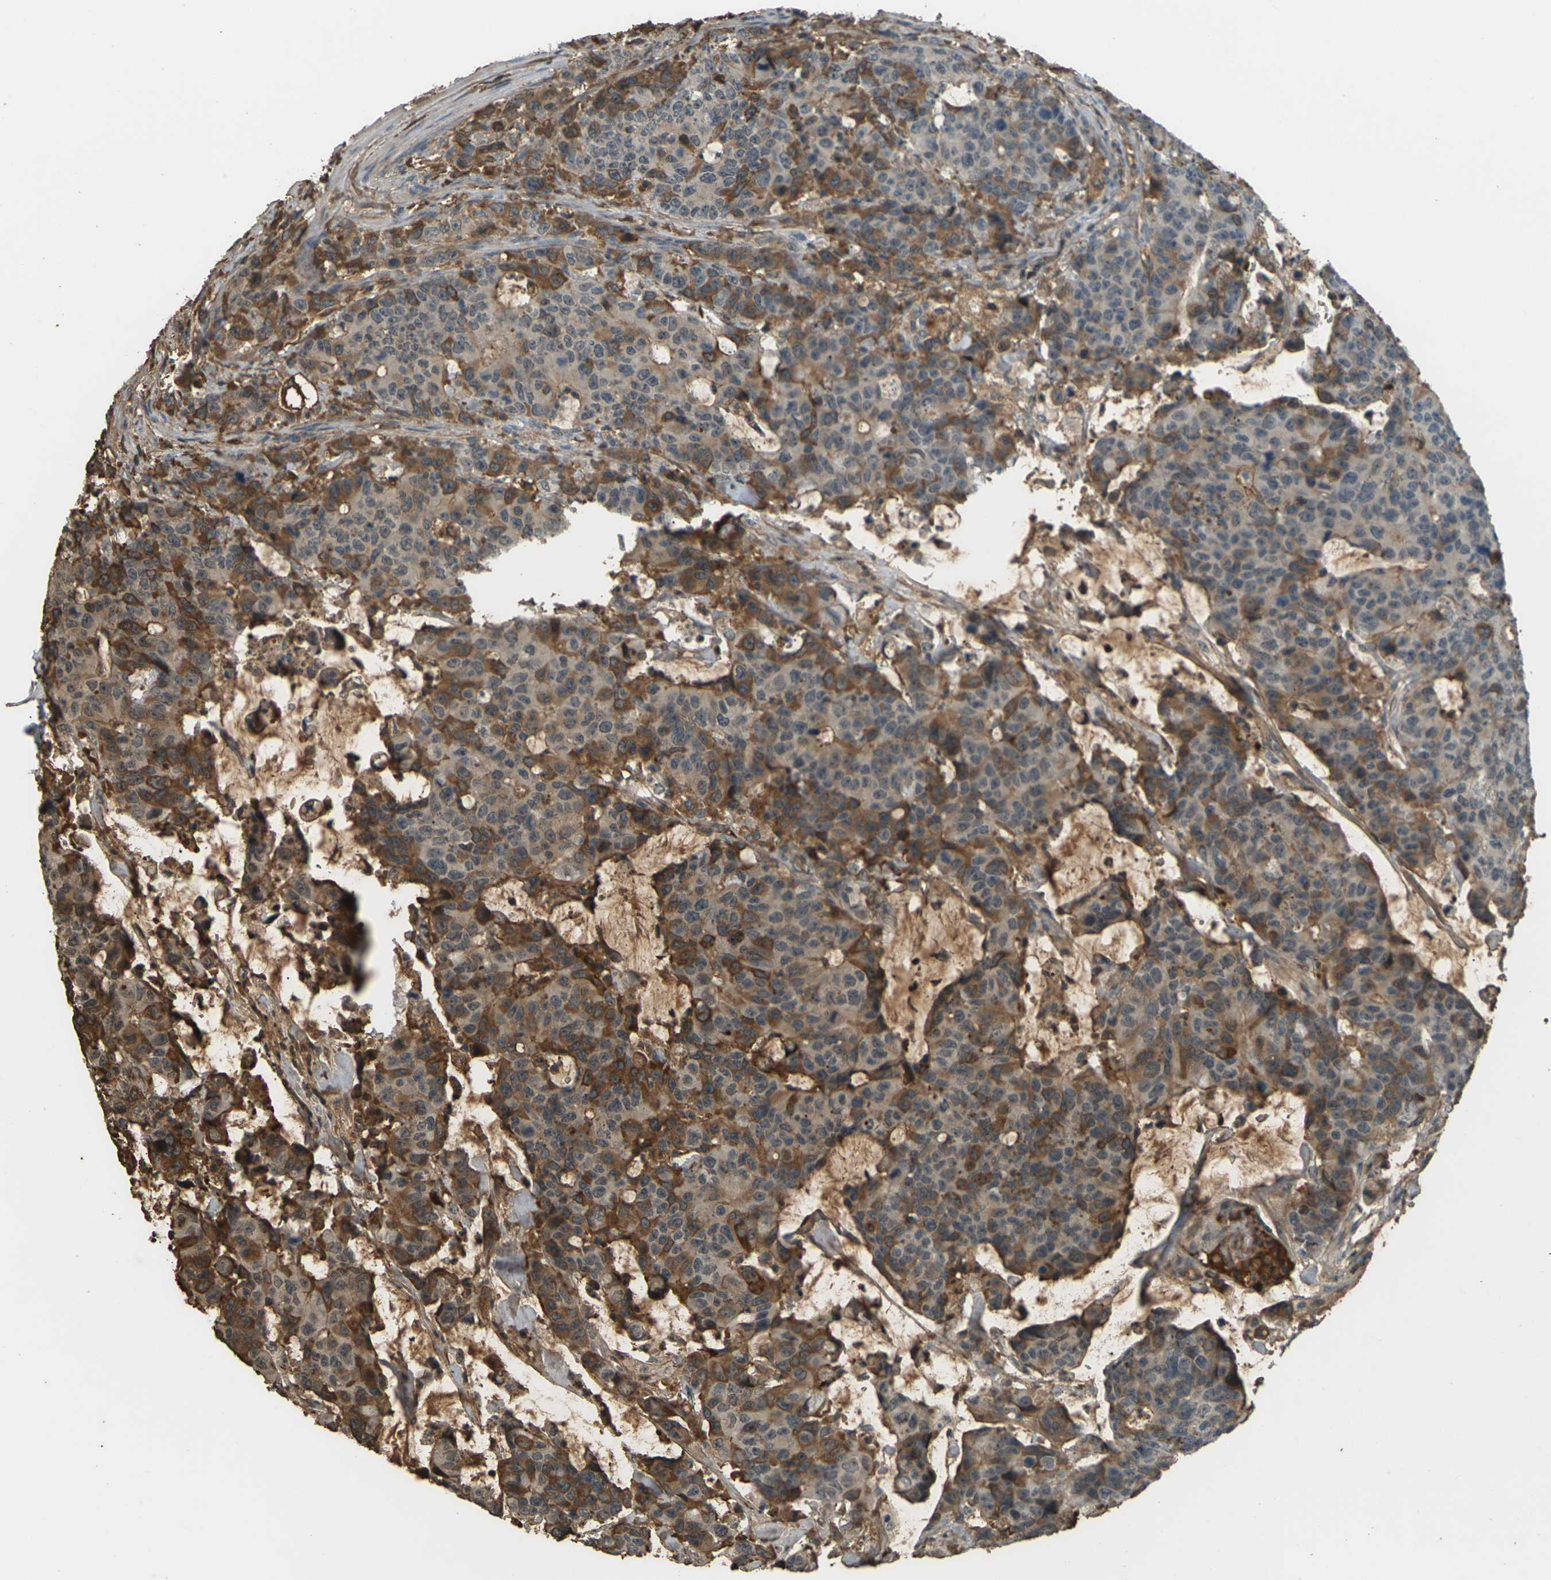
{"staining": {"intensity": "strong", "quantity": "<25%", "location": "cytoplasmic/membranous"}, "tissue": "colorectal cancer", "cell_type": "Tumor cells", "image_type": "cancer", "snomed": [{"axis": "morphology", "description": "Adenocarcinoma, NOS"}, {"axis": "topography", "description": "Colon"}], "caption": "Protein expression analysis of adenocarcinoma (colorectal) exhibits strong cytoplasmic/membranous staining in about <25% of tumor cells.", "gene": "CYP1B1", "patient": {"sex": "female", "age": 86}}